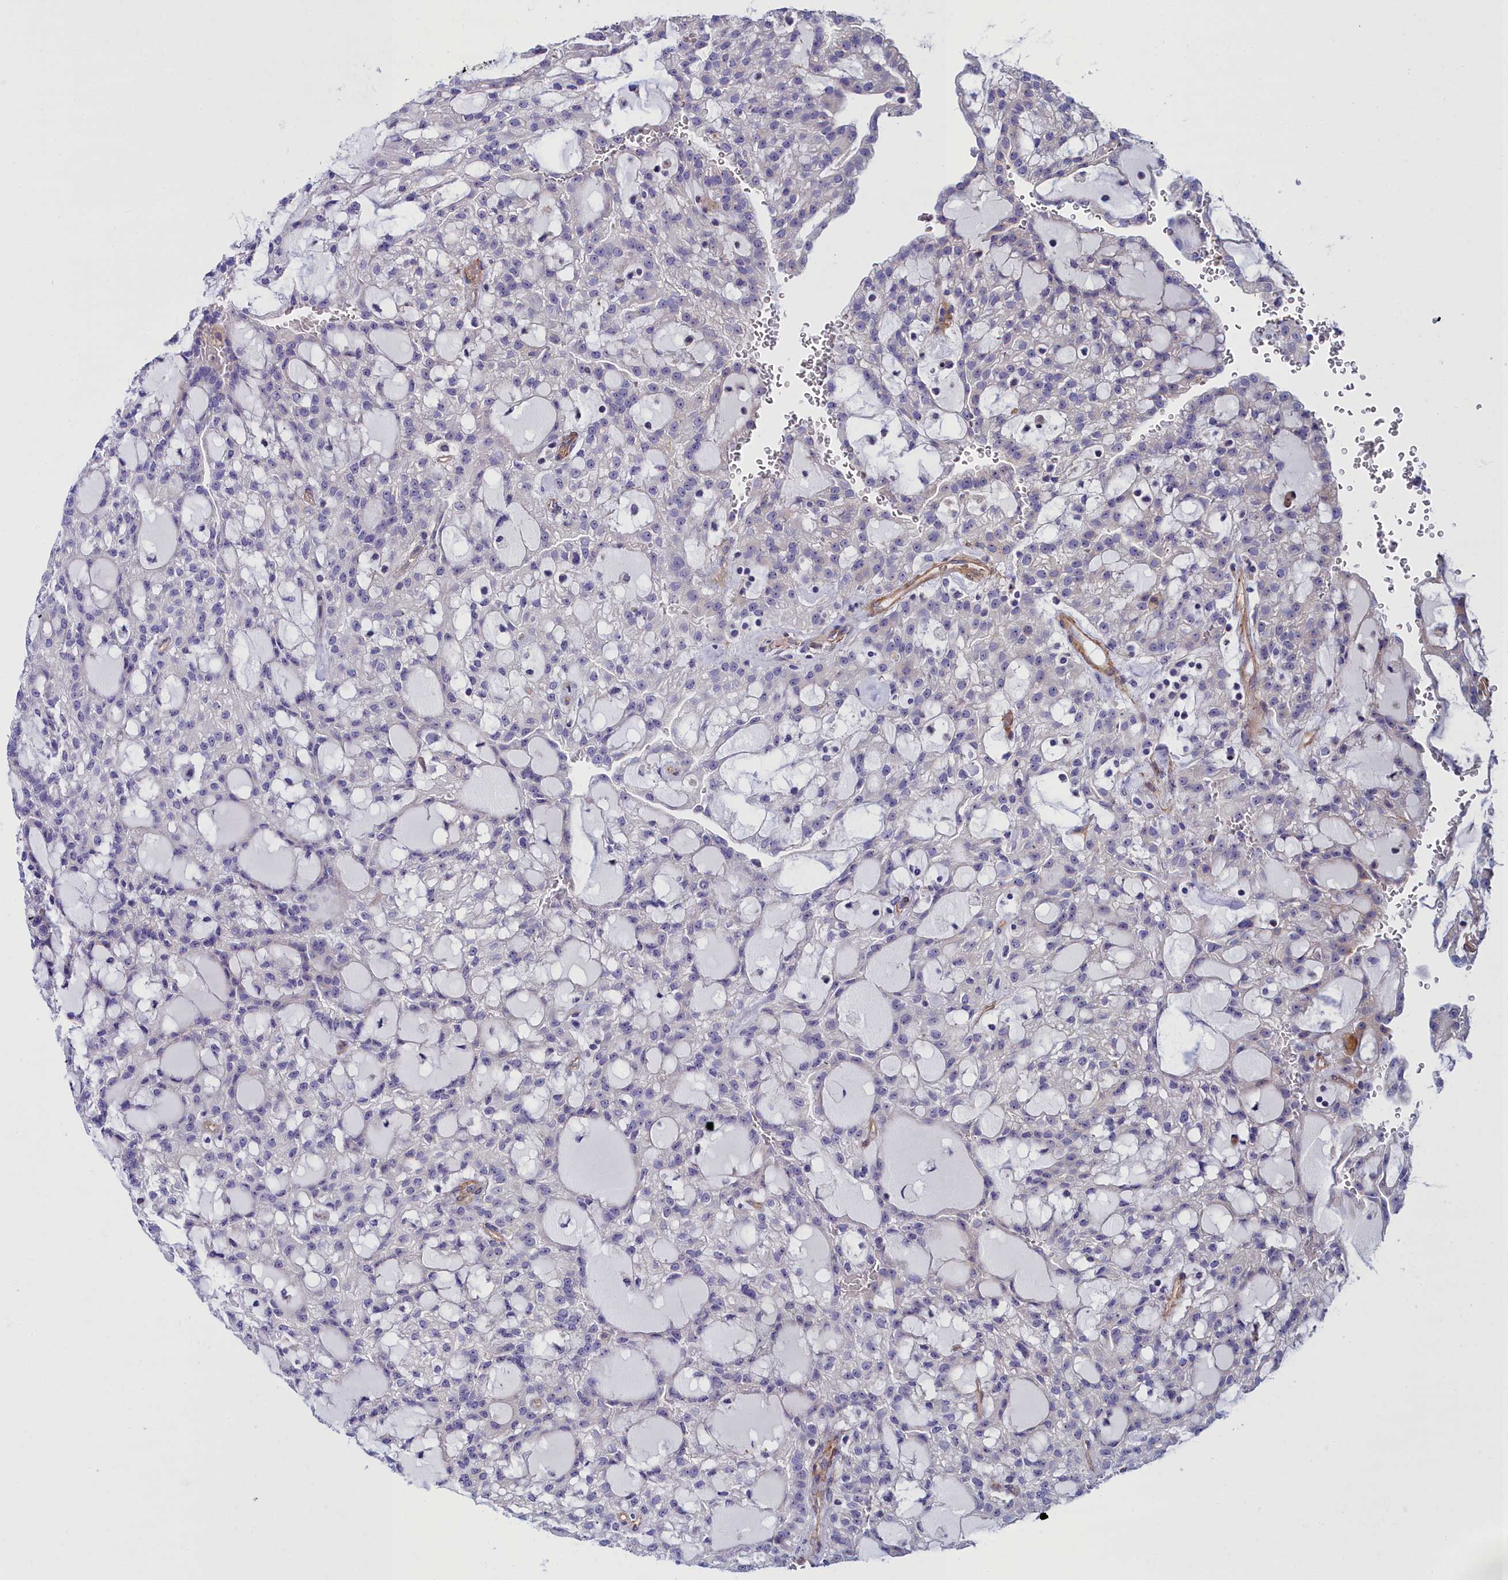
{"staining": {"intensity": "negative", "quantity": "none", "location": "none"}, "tissue": "renal cancer", "cell_type": "Tumor cells", "image_type": "cancer", "snomed": [{"axis": "morphology", "description": "Adenocarcinoma, NOS"}, {"axis": "topography", "description": "Kidney"}], "caption": "The immunohistochemistry photomicrograph has no significant expression in tumor cells of renal cancer (adenocarcinoma) tissue.", "gene": "FADS3", "patient": {"sex": "male", "age": 63}}